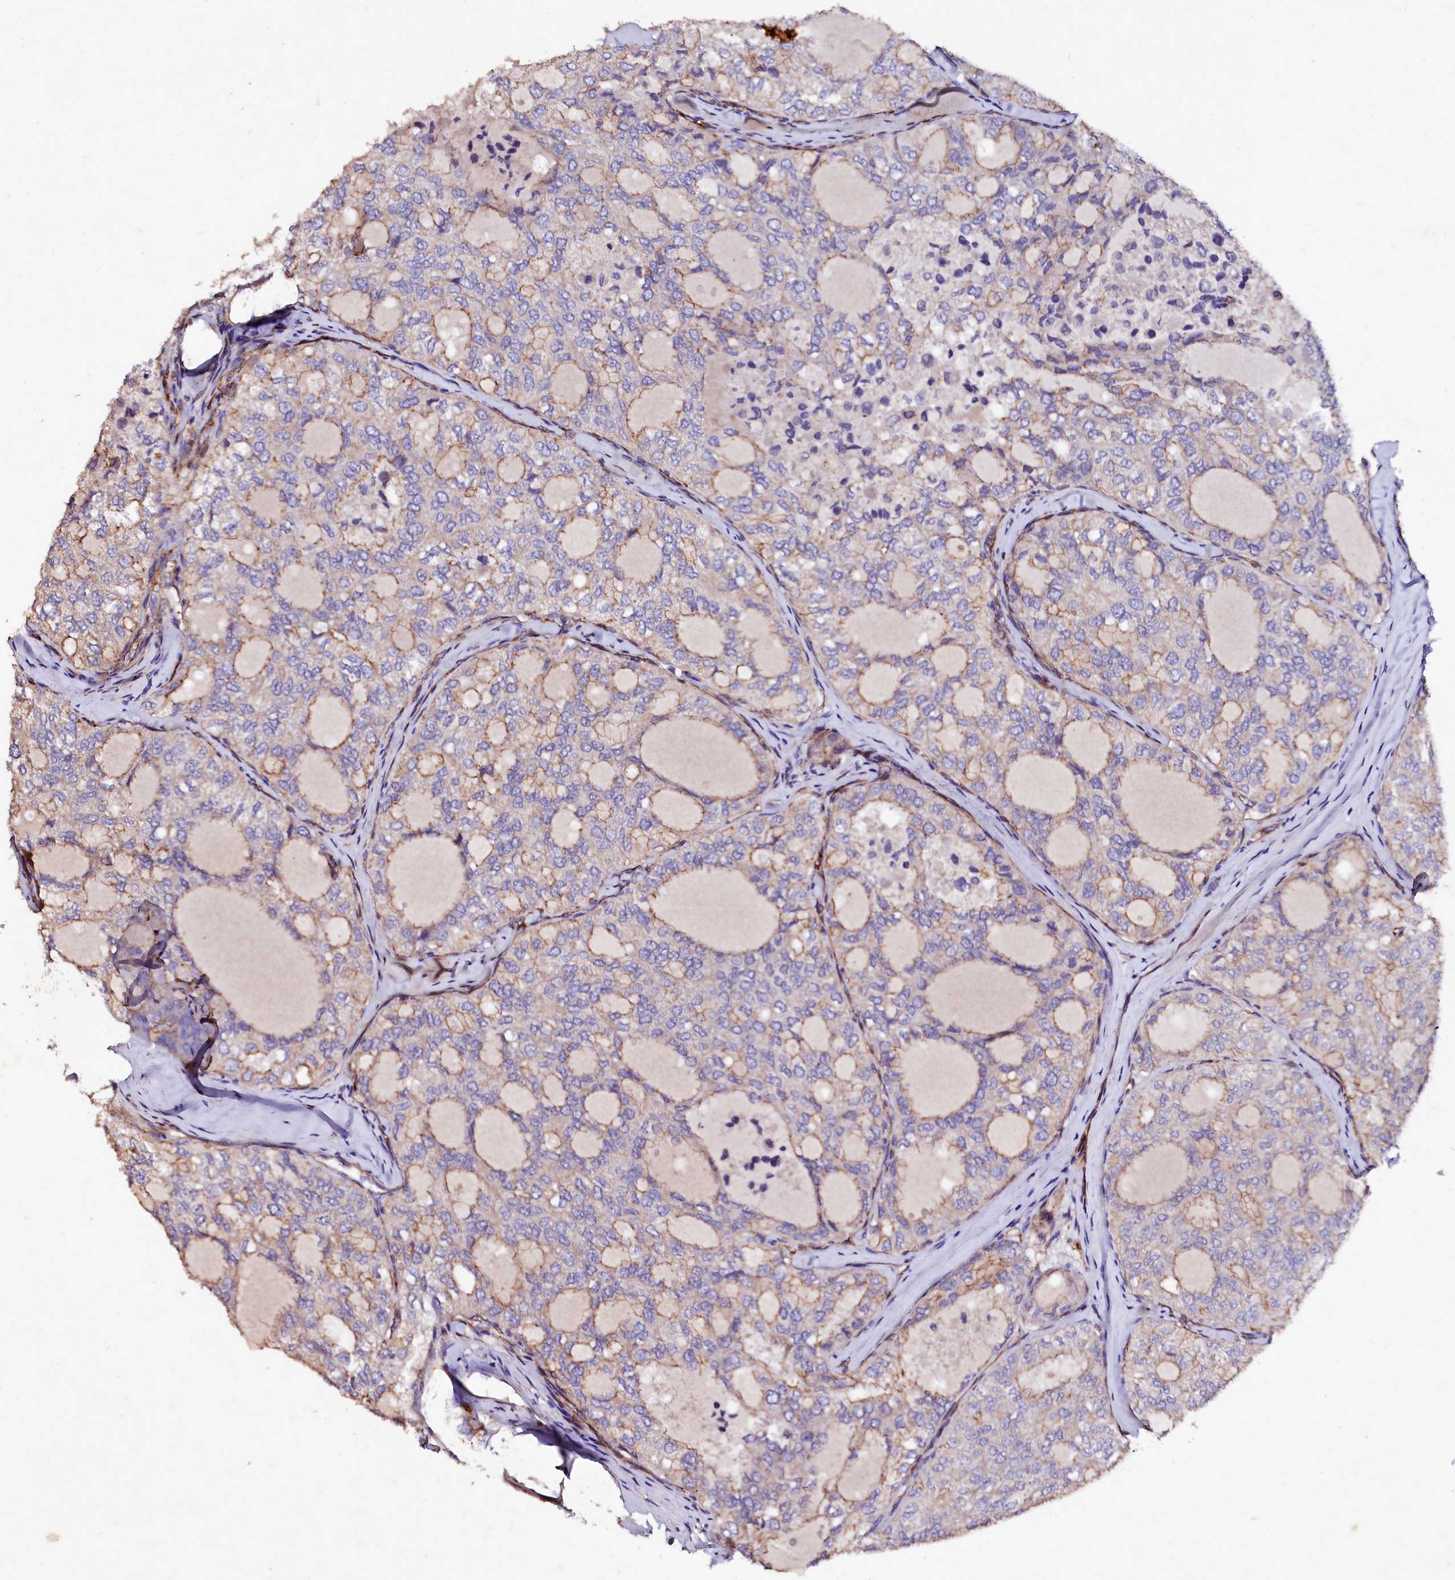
{"staining": {"intensity": "weak", "quantity": "25%-75%", "location": "cytoplasmic/membranous"}, "tissue": "thyroid cancer", "cell_type": "Tumor cells", "image_type": "cancer", "snomed": [{"axis": "morphology", "description": "Follicular adenoma carcinoma, NOS"}, {"axis": "topography", "description": "Thyroid gland"}], "caption": "An immunohistochemistry (IHC) micrograph of neoplastic tissue is shown. Protein staining in brown highlights weak cytoplasmic/membranous positivity in thyroid cancer within tumor cells.", "gene": "VPS36", "patient": {"sex": "male", "age": 75}}